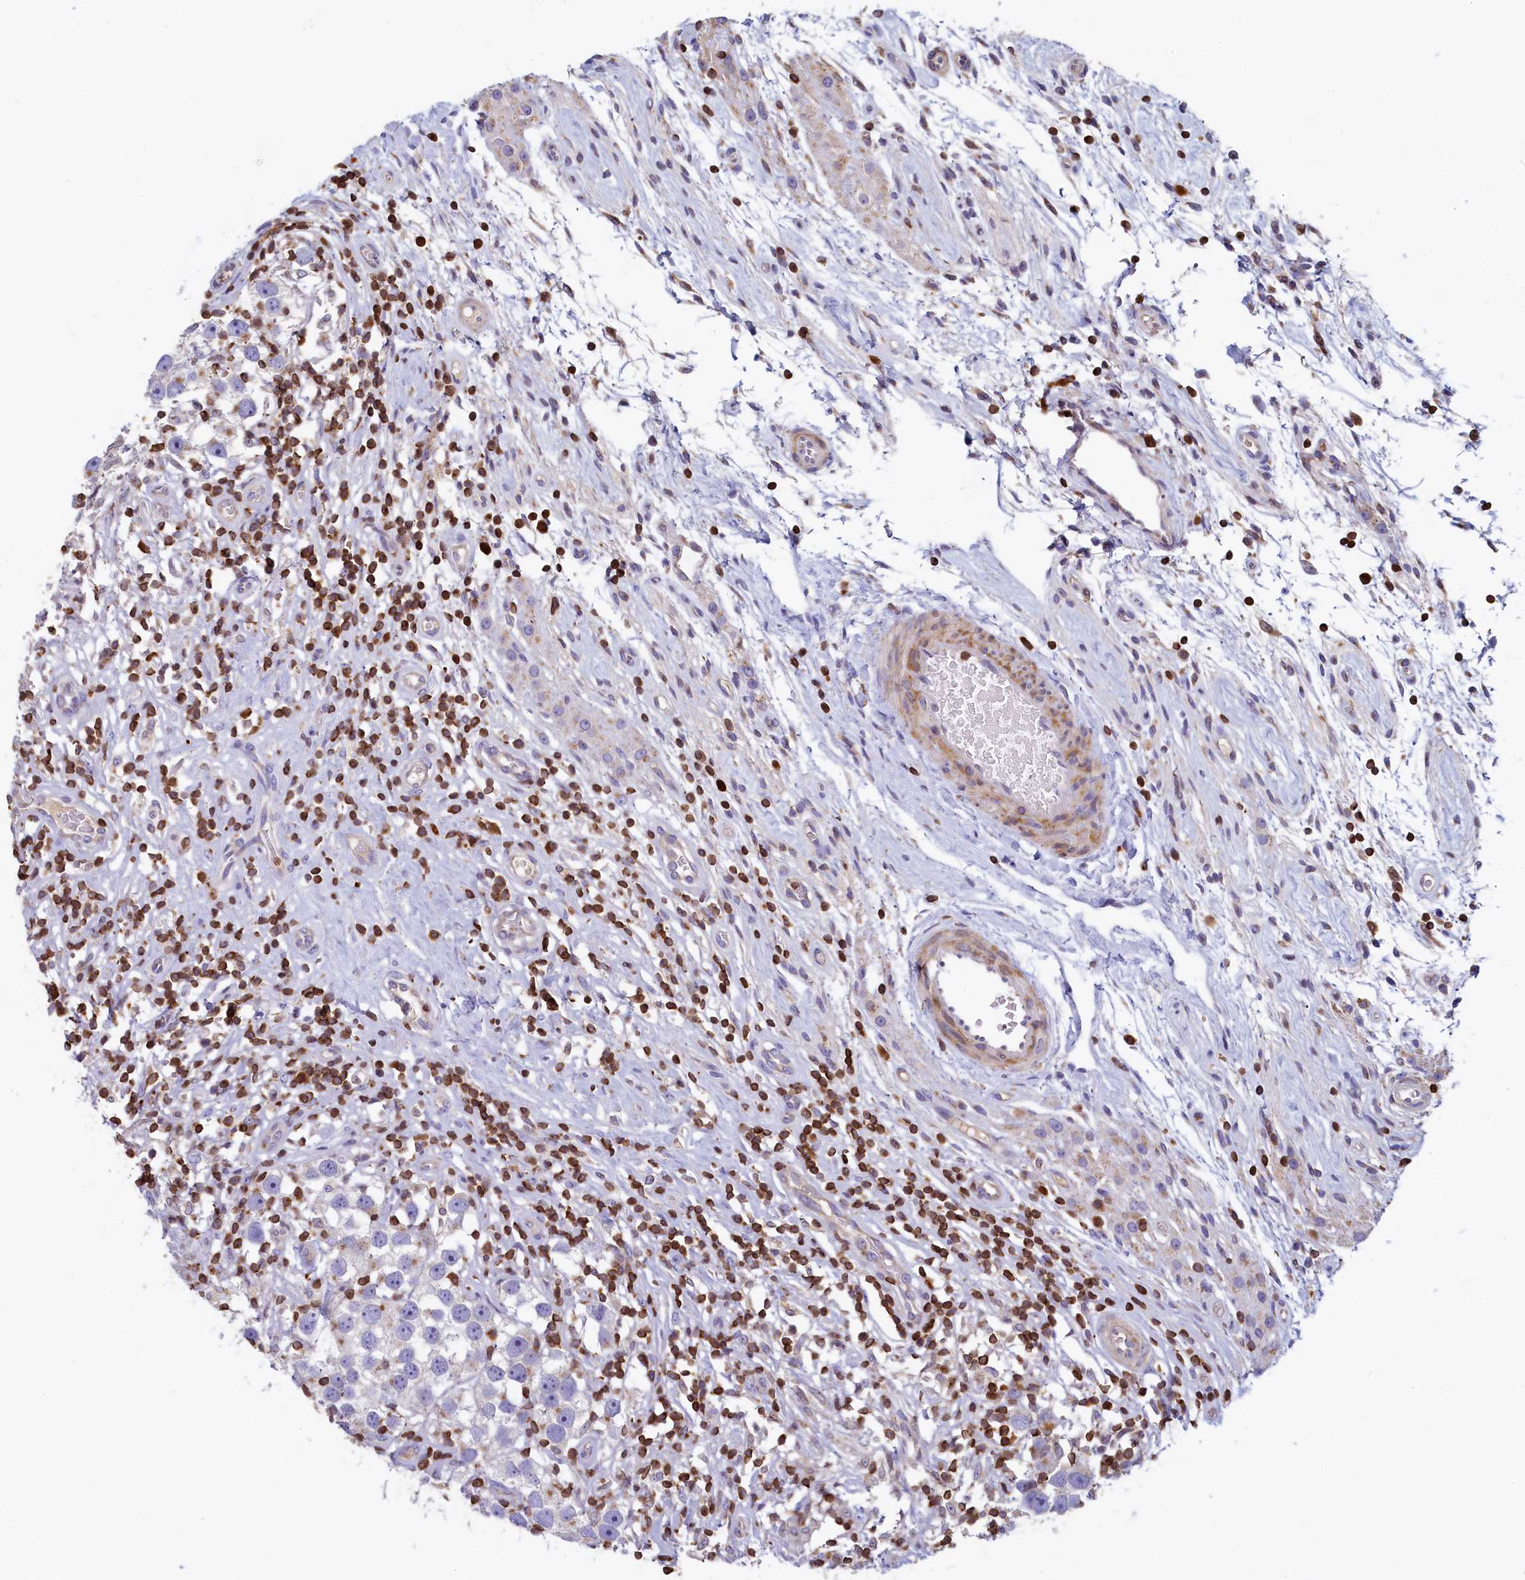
{"staining": {"intensity": "negative", "quantity": "none", "location": "none"}, "tissue": "testis cancer", "cell_type": "Tumor cells", "image_type": "cancer", "snomed": [{"axis": "morphology", "description": "Seminoma, NOS"}, {"axis": "topography", "description": "Testis"}], "caption": "Testis cancer was stained to show a protein in brown. There is no significant staining in tumor cells. The staining was performed using DAB to visualize the protein expression in brown, while the nuclei were stained in blue with hematoxylin (Magnification: 20x).", "gene": "TRAF3IP3", "patient": {"sex": "male", "age": 49}}